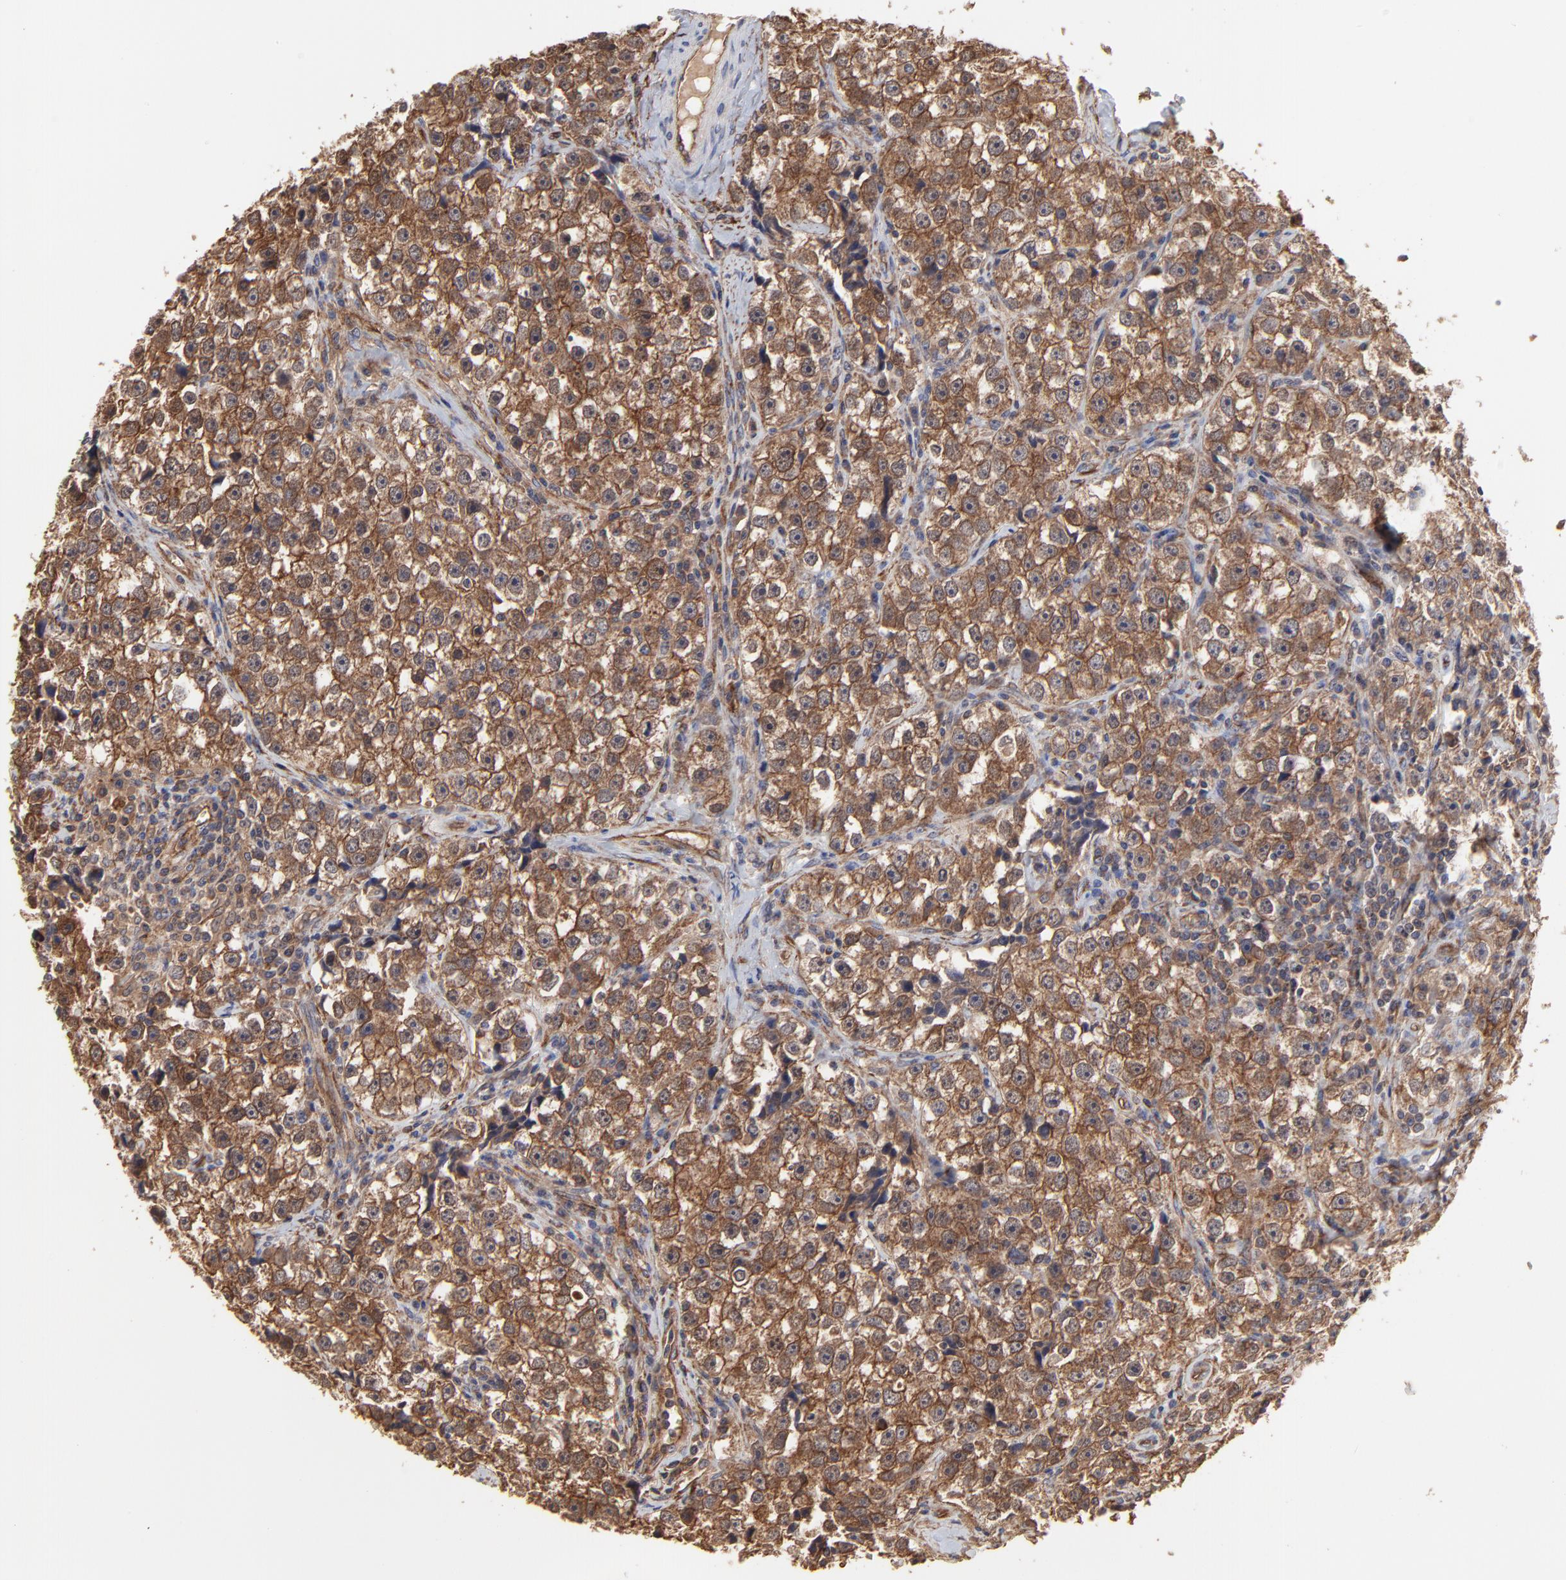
{"staining": {"intensity": "moderate", "quantity": ">75%", "location": "cytoplasmic/membranous"}, "tissue": "testis cancer", "cell_type": "Tumor cells", "image_type": "cancer", "snomed": [{"axis": "morphology", "description": "Seminoma, NOS"}, {"axis": "topography", "description": "Testis"}], "caption": "The micrograph shows staining of testis cancer (seminoma), revealing moderate cytoplasmic/membranous protein staining (brown color) within tumor cells.", "gene": "ARMT1", "patient": {"sex": "male", "age": 32}}